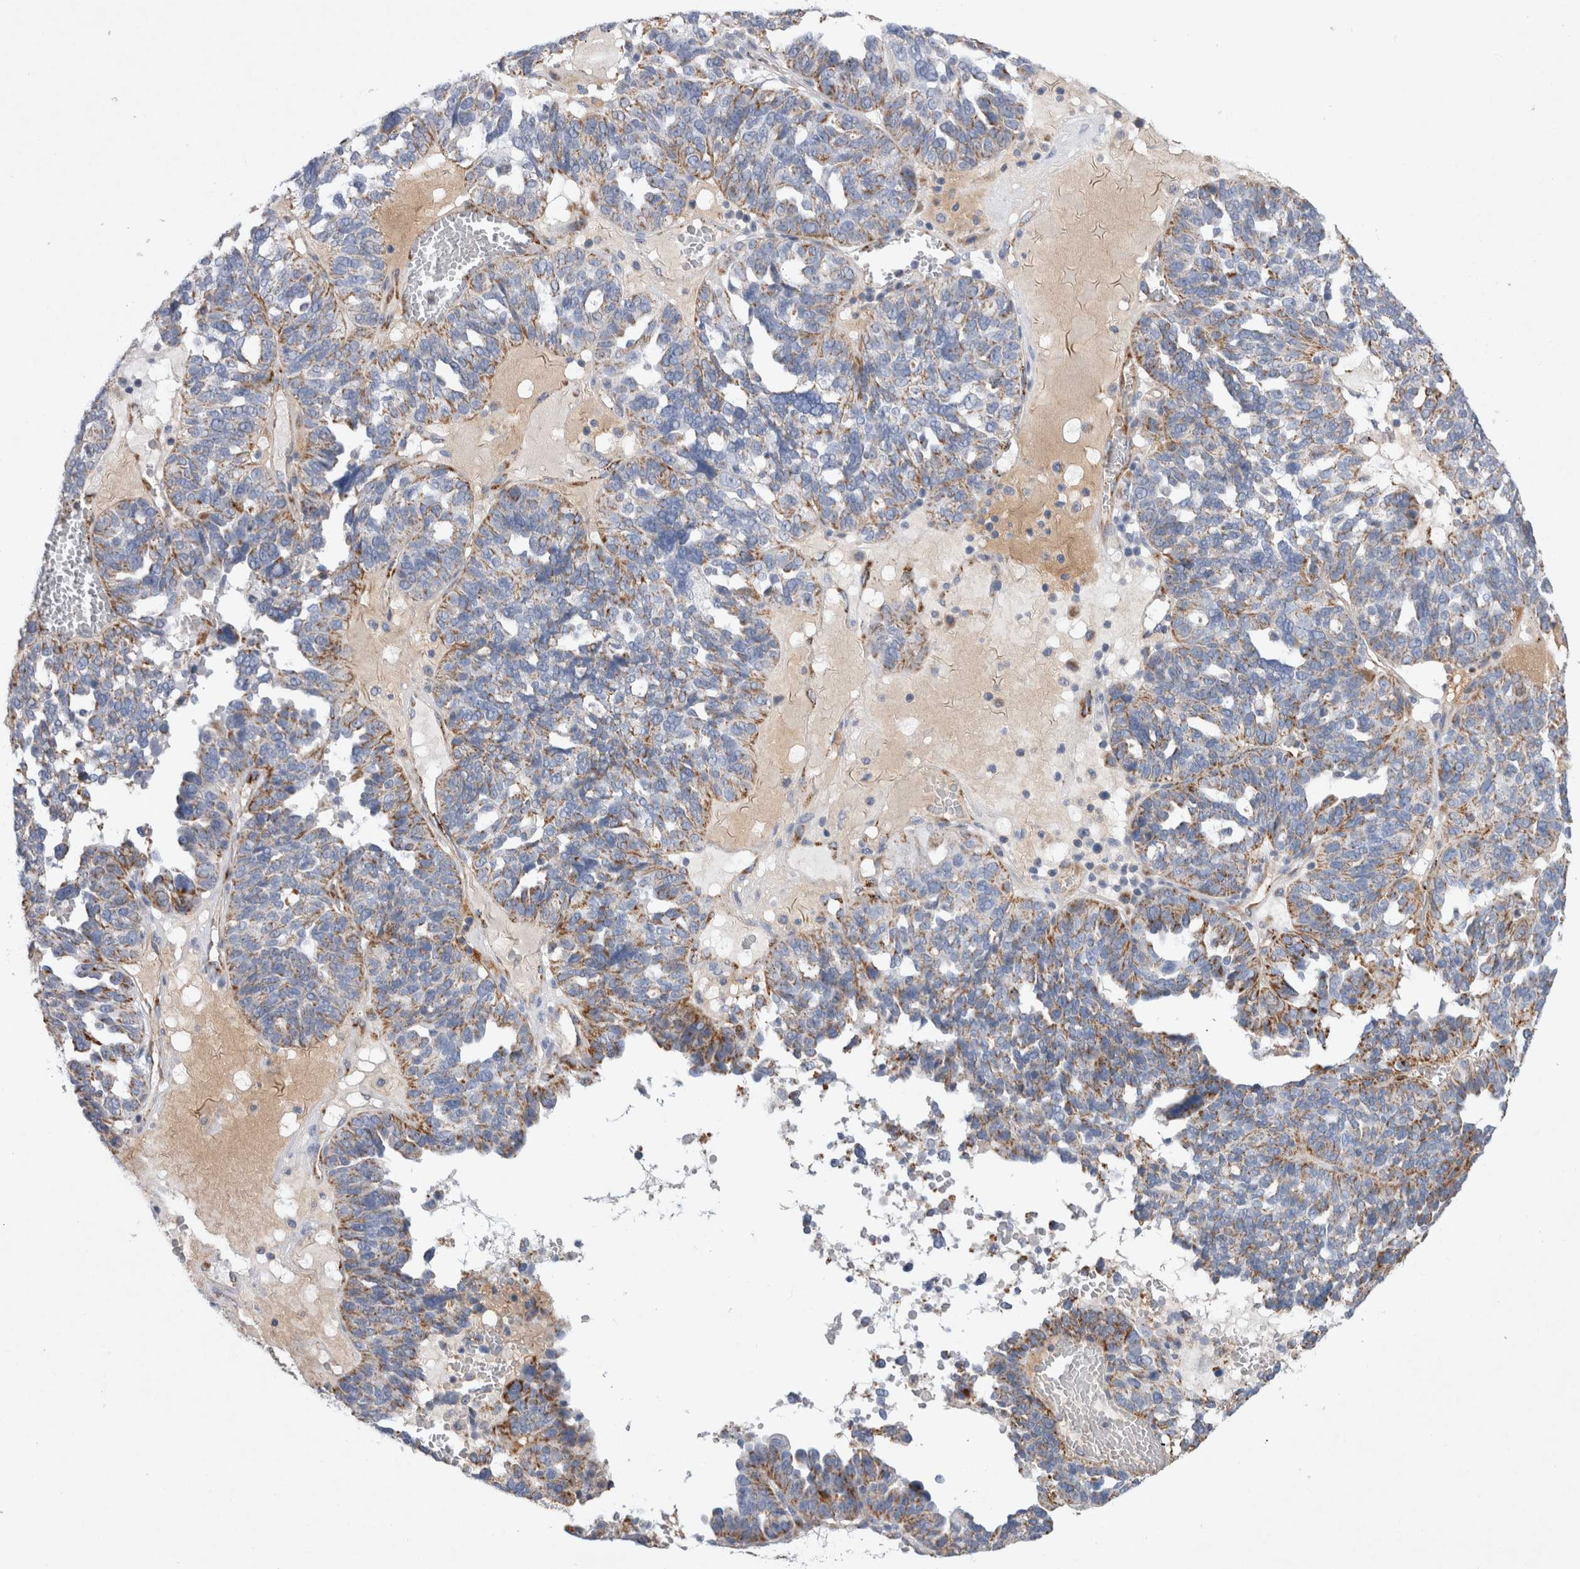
{"staining": {"intensity": "moderate", "quantity": "25%-75%", "location": "cytoplasmic/membranous"}, "tissue": "ovarian cancer", "cell_type": "Tumor cells", "image_type": "cancer", "snomed": [{"axis": "morphology", "description": "Cystadenocarcinoma, serous, NOS"}, {"axis": "topography", "description": "Ovary"}], "caption": "Immunohistochemical staining of ovarian cancer (serous cystadenocarcinoma) exhibits medium levels of moderate cytoplasmic/membranous protein staining in about 25%-75% of tumor cells. The staining is performed using DAB brown chromogen to label protein expression. The nuclei are counter-stained blue using hematoxylin.", "gene": "IARS2", "patient": {"sex": "female", "age": 59}}